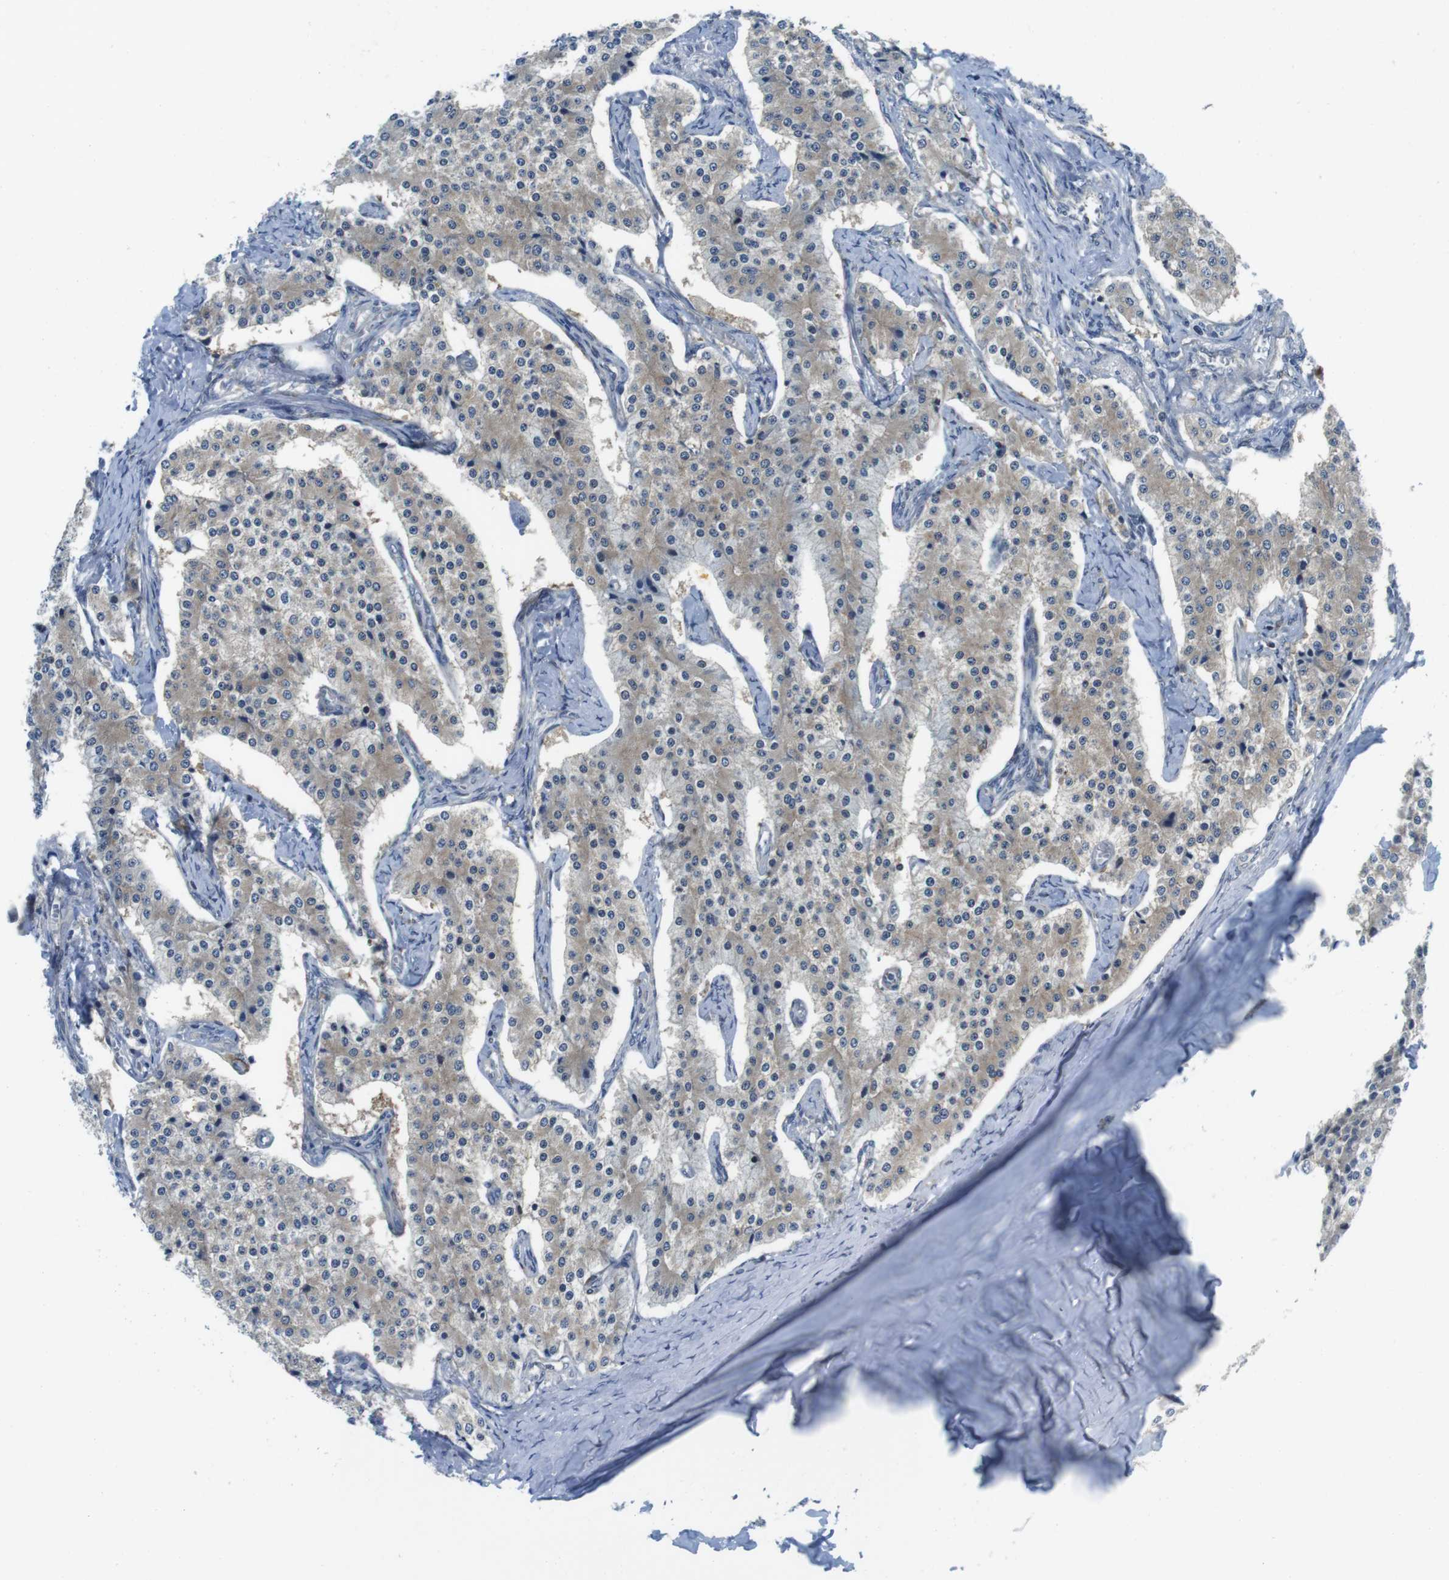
{"staining": {"intensity": "weak", "quantity": ">75%", "location": "cytoplasmic/membranous"}, "tissue": "carcinoid", "cell_type": "Tumor cells", "image_type": "cancer", "snomed": [{"axis": "morphology", "description": "Carcinoid, malignant, NOS"}, {"axis": "topography", "description": "Colon"}], "caption": "Tumor cells reveal low levels of weak cytoplasmic/membranous positivity in approximately >75% of cells in human carcinoid. (brown staining indicates protein expression, while blue staining denotes nuclei).", "gene": "CASP2", "patient": {"sex": "female", "age": 52}}